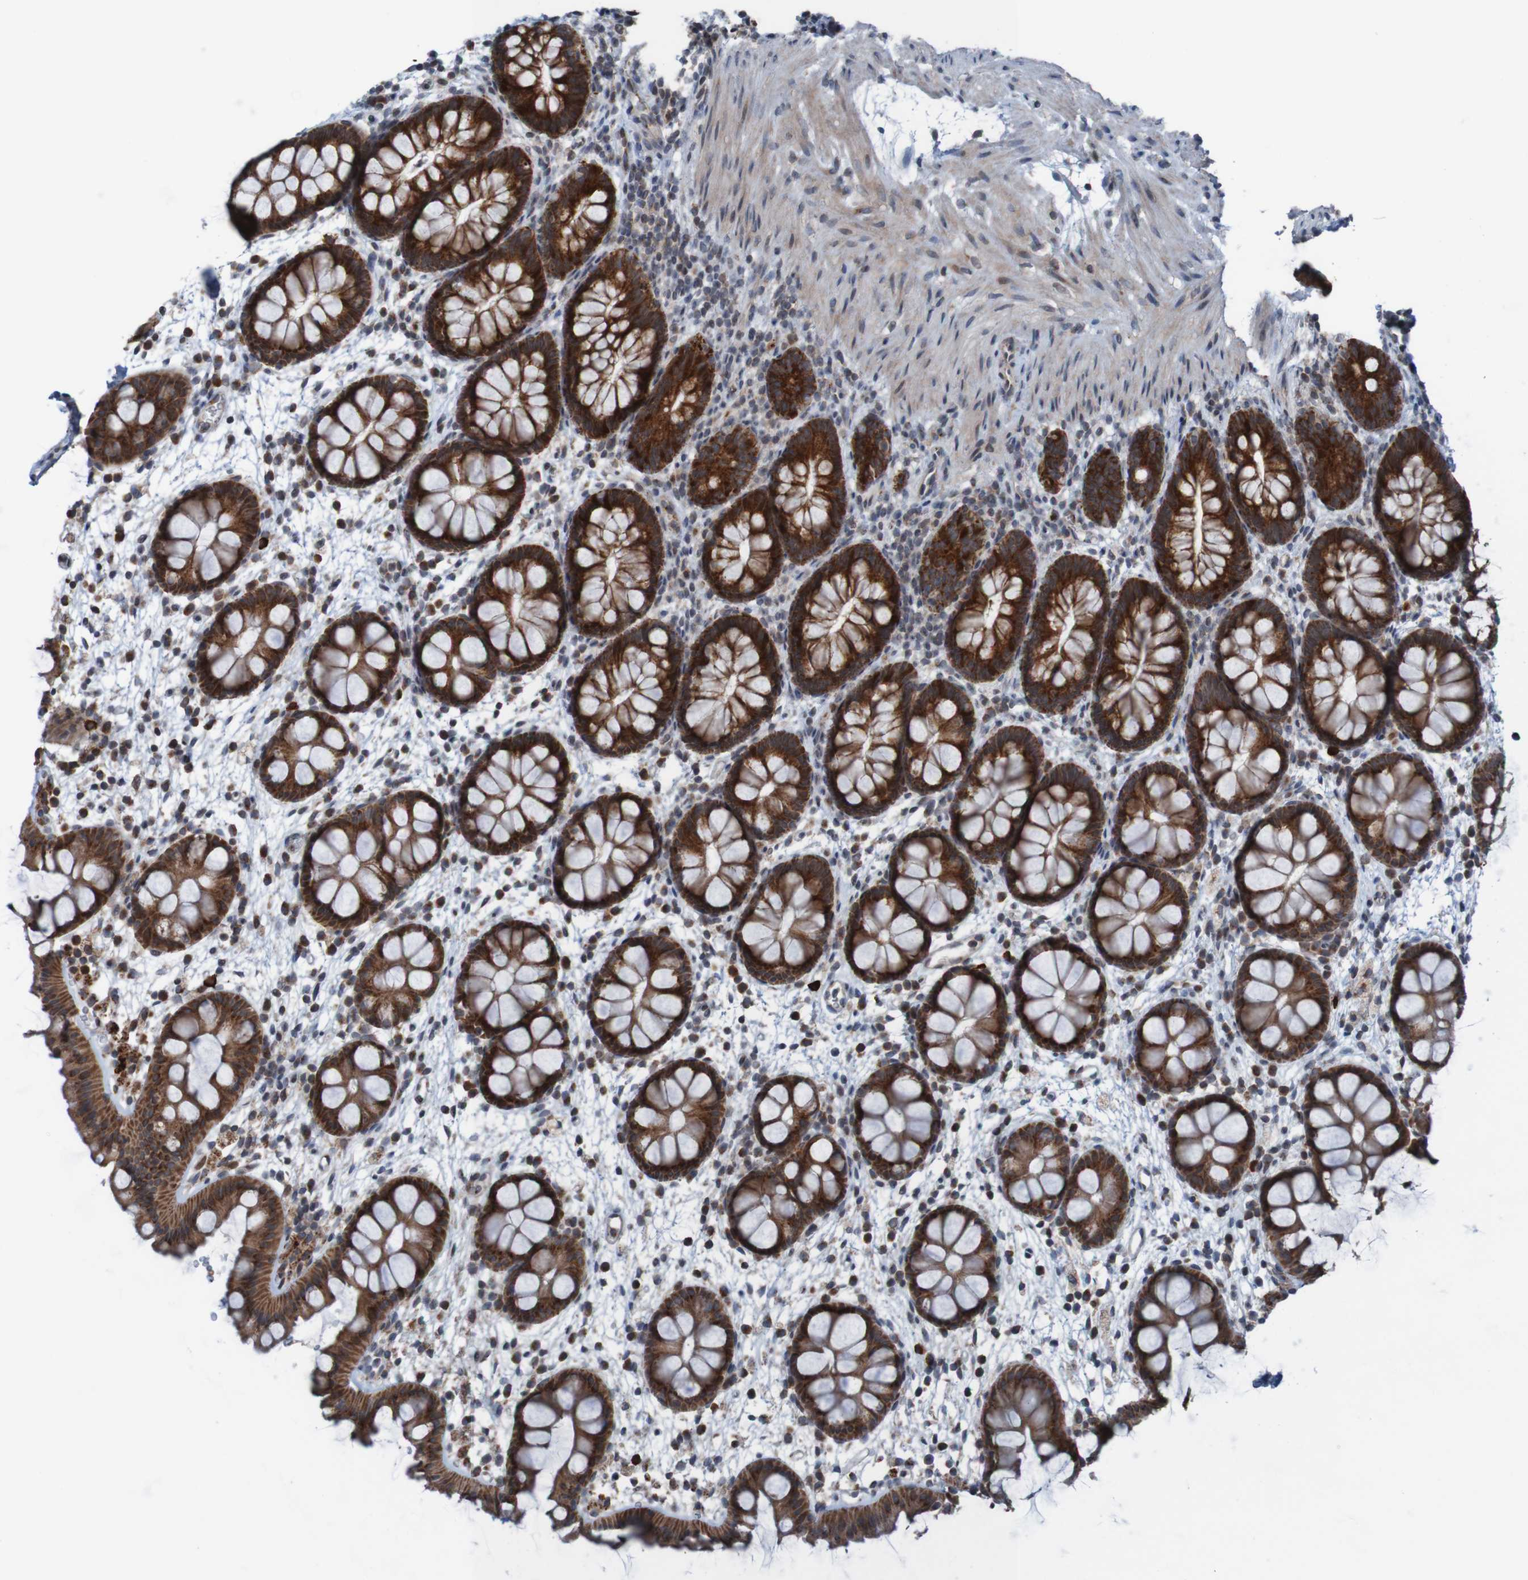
{"staining": {"intensity": "strong", "quantity": ">75%", "location": "cytoplasmic/membranous"}, "tissue": "rectum", "cell_type": "Glandular cells", "image_type": "normal", "snomed": [{"axis": "morphology", "description": "Normal tissue, NOS"}, {"axis": "topography", "description": "Rectum"}], "caption": "Rectum stained with DAB (3,3'-diaminobenzidine) immunohistochemistry demonstrates high levels of strong cytoplasmic/membranous positivity in about >75% of glandular cells.", "gene": "UNG", "patient": {"sex": "female", "age": 24}}